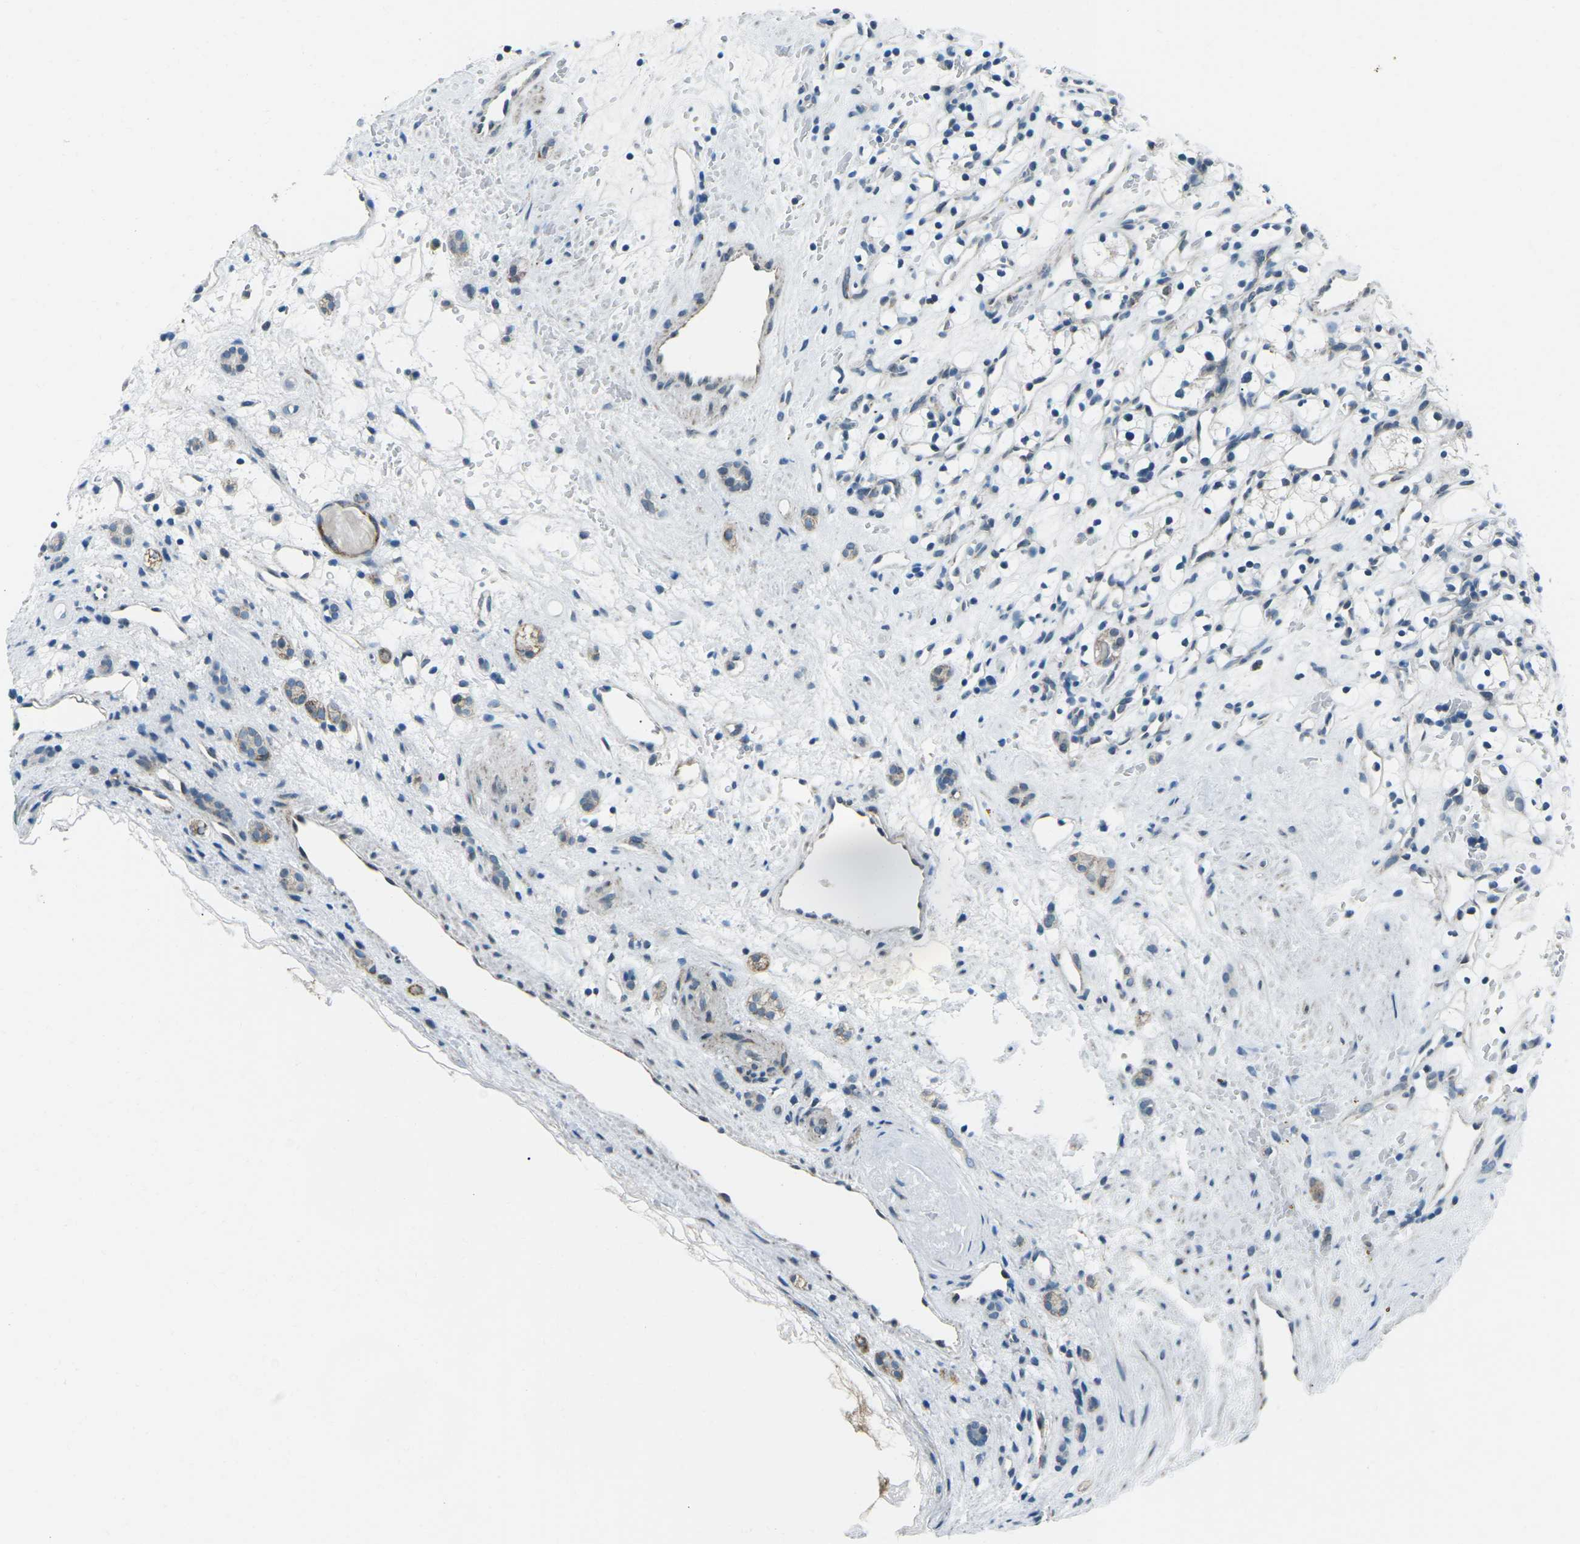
{"staining": {"intensity": "negative", "quantity": "none", "location": "none"}, "tissue": "renal cancer", "cell_type": "Tumor cells", "image_type": "cancer", "snomed": [{"axis": "morphology", "description": "Adenocarcinoma, NOS"}, {"axis": "topography", "description": "Kidney"}], "caption": "An immunohistochemistry (IHC) image of renal cancer (adenocarcinoma) is shown. There is no staining in tumor cells of renal cancer (adenocarcinoma).", "gene": "RFESD", "patient": {"sex": "female", "age": 60}}